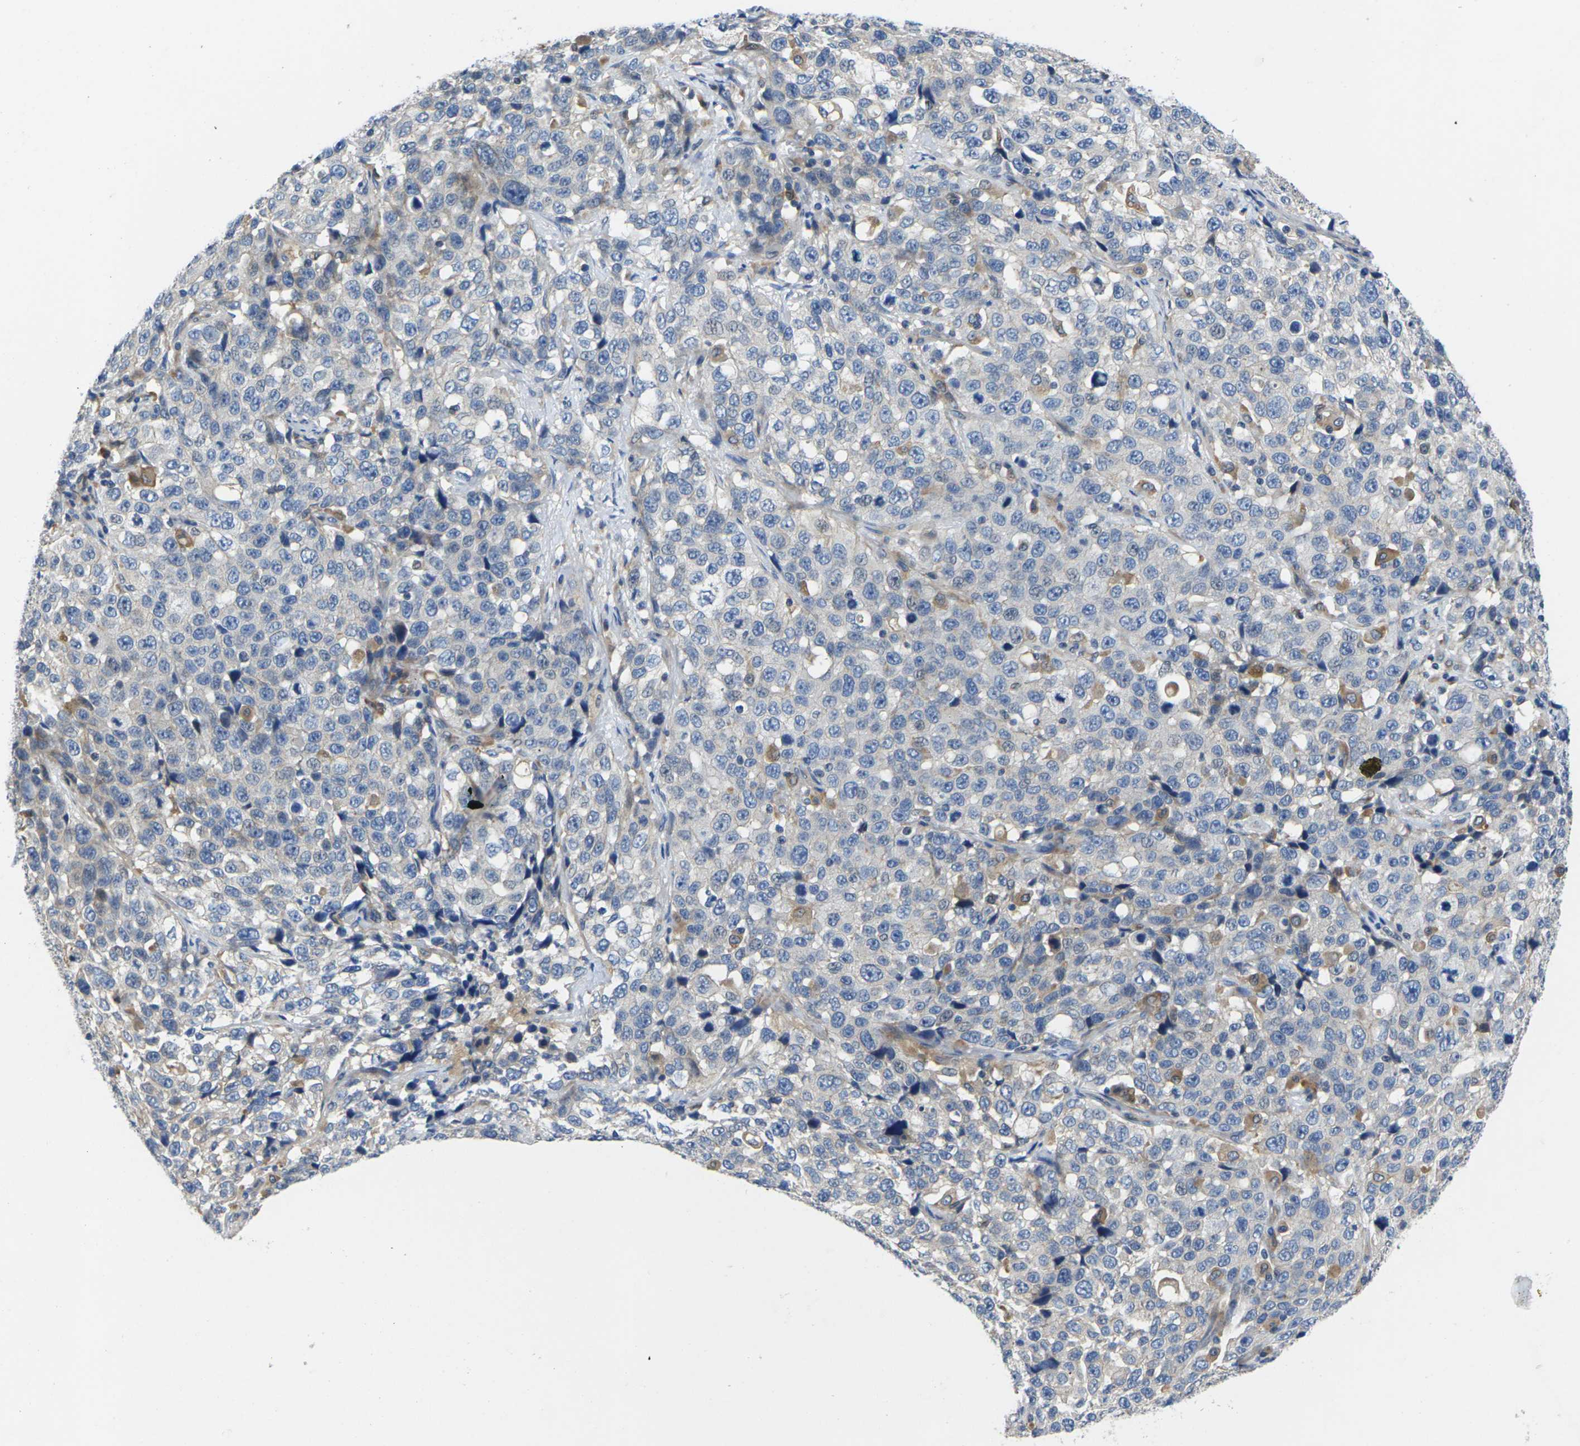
{"staining": {"intensity": "negative", "quantity": "none", "location": "none"}, "tissue": "stomach cancer", "cell_type": "Tumor cells", "image_type": "cancer", "snomed": [{"axis": "morphology", "description": "Normal tissue, NOS"}, {"axis": "morphology", "description": "Adenocarcinoma, NOS"}, {"axis": "topography", "description": "Stomach"}], "caption": "This is a micrograph of IHC staining of adenocarcinoma (stomach), which shows no expression in tumor cells.", "gene": "SCNN1A", "patient": {"sex": "male", "age": 48}}